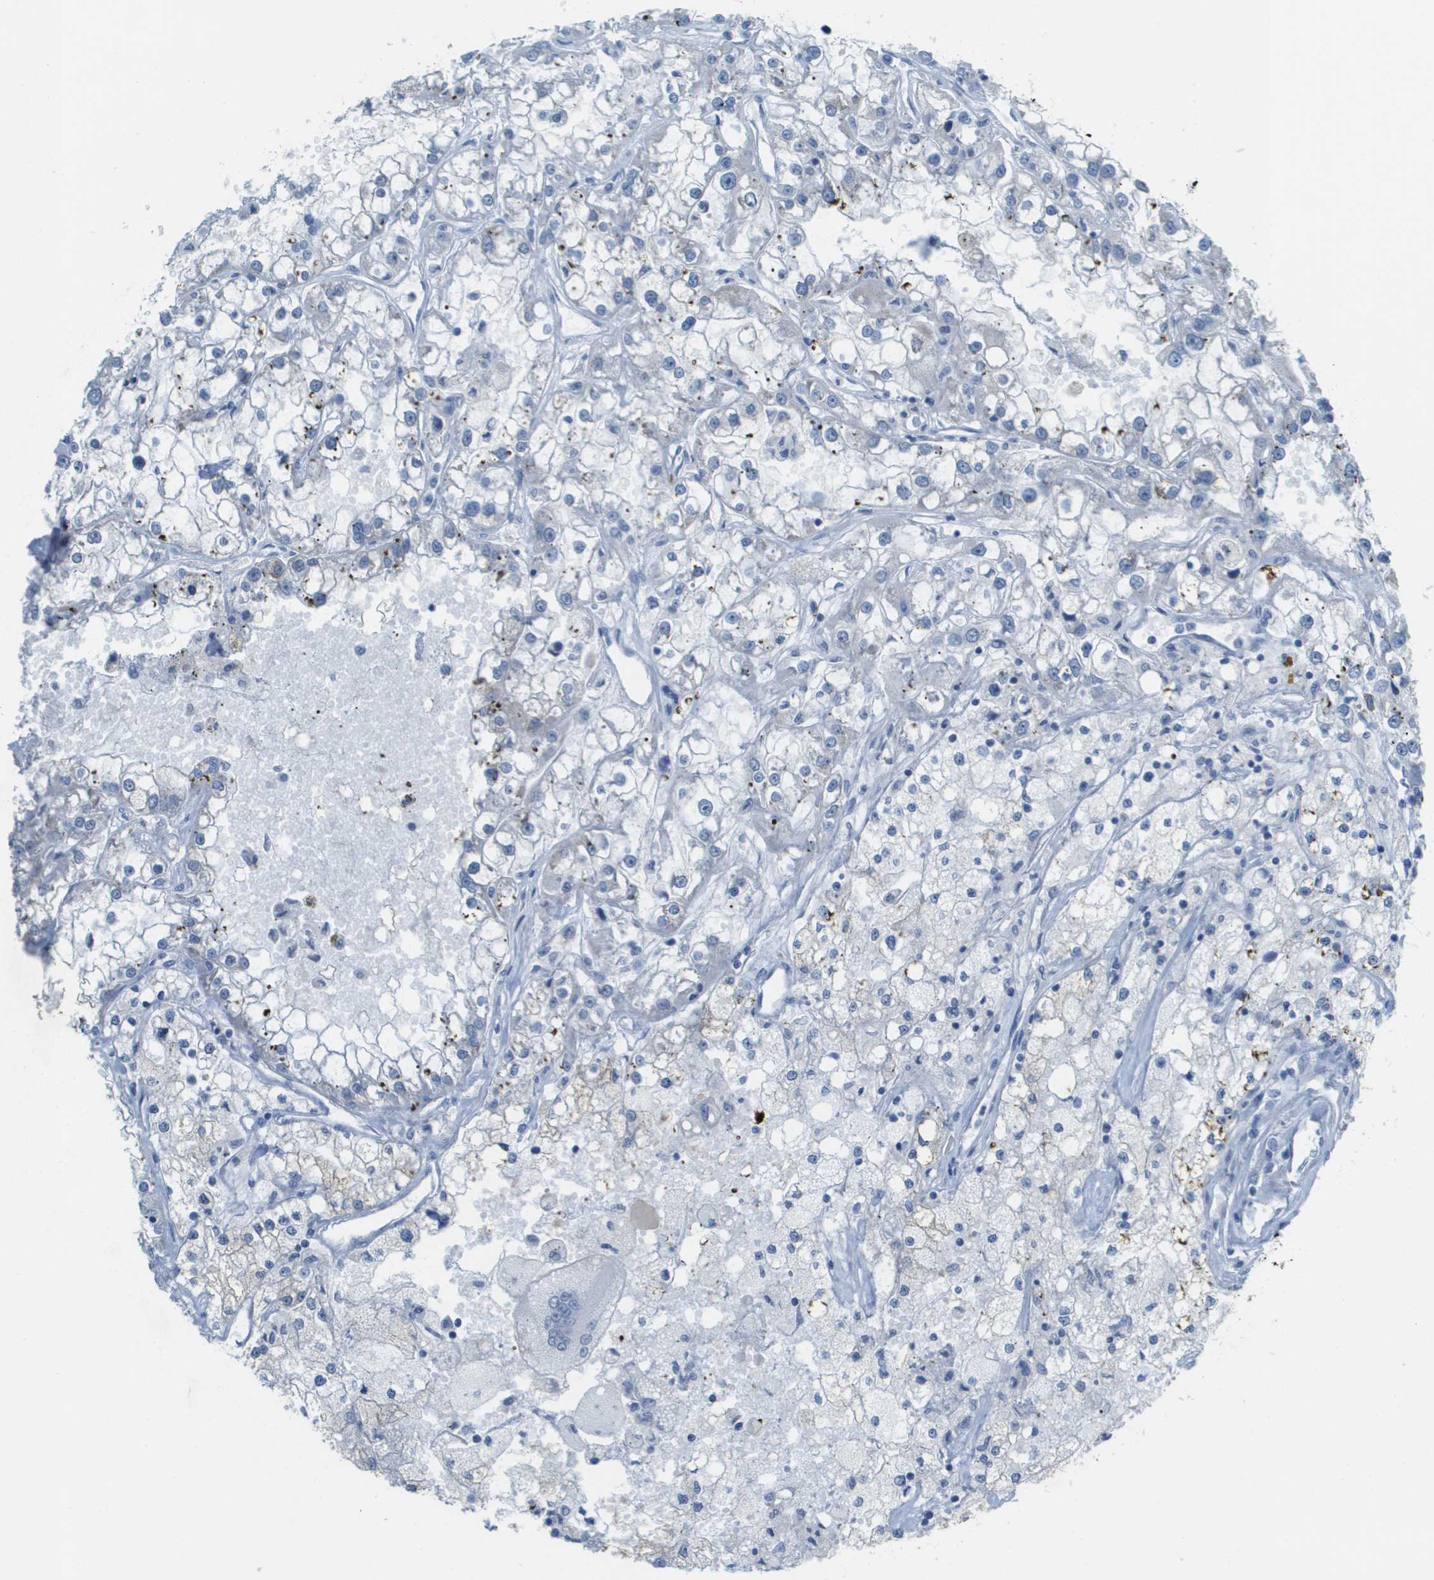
{"staining": {"intensity": "negative", "quantity": "none", "location": "none"}, "tissue": "renal cancer", "cell_type": "Tumor cells", "image_type": "cancer", "snomed": [{"axis": "morphology", "description": "Adenocarcinoma, NOS"}, {"axis": "topography", "description": "Kidney"}], "caption": "Human renal cancer stained for a protein using immunohistochemistry exhibits no positivity in tumor cells.", "gene": "PTGDR2", "patient": {"sex": "female", "age": 52}}